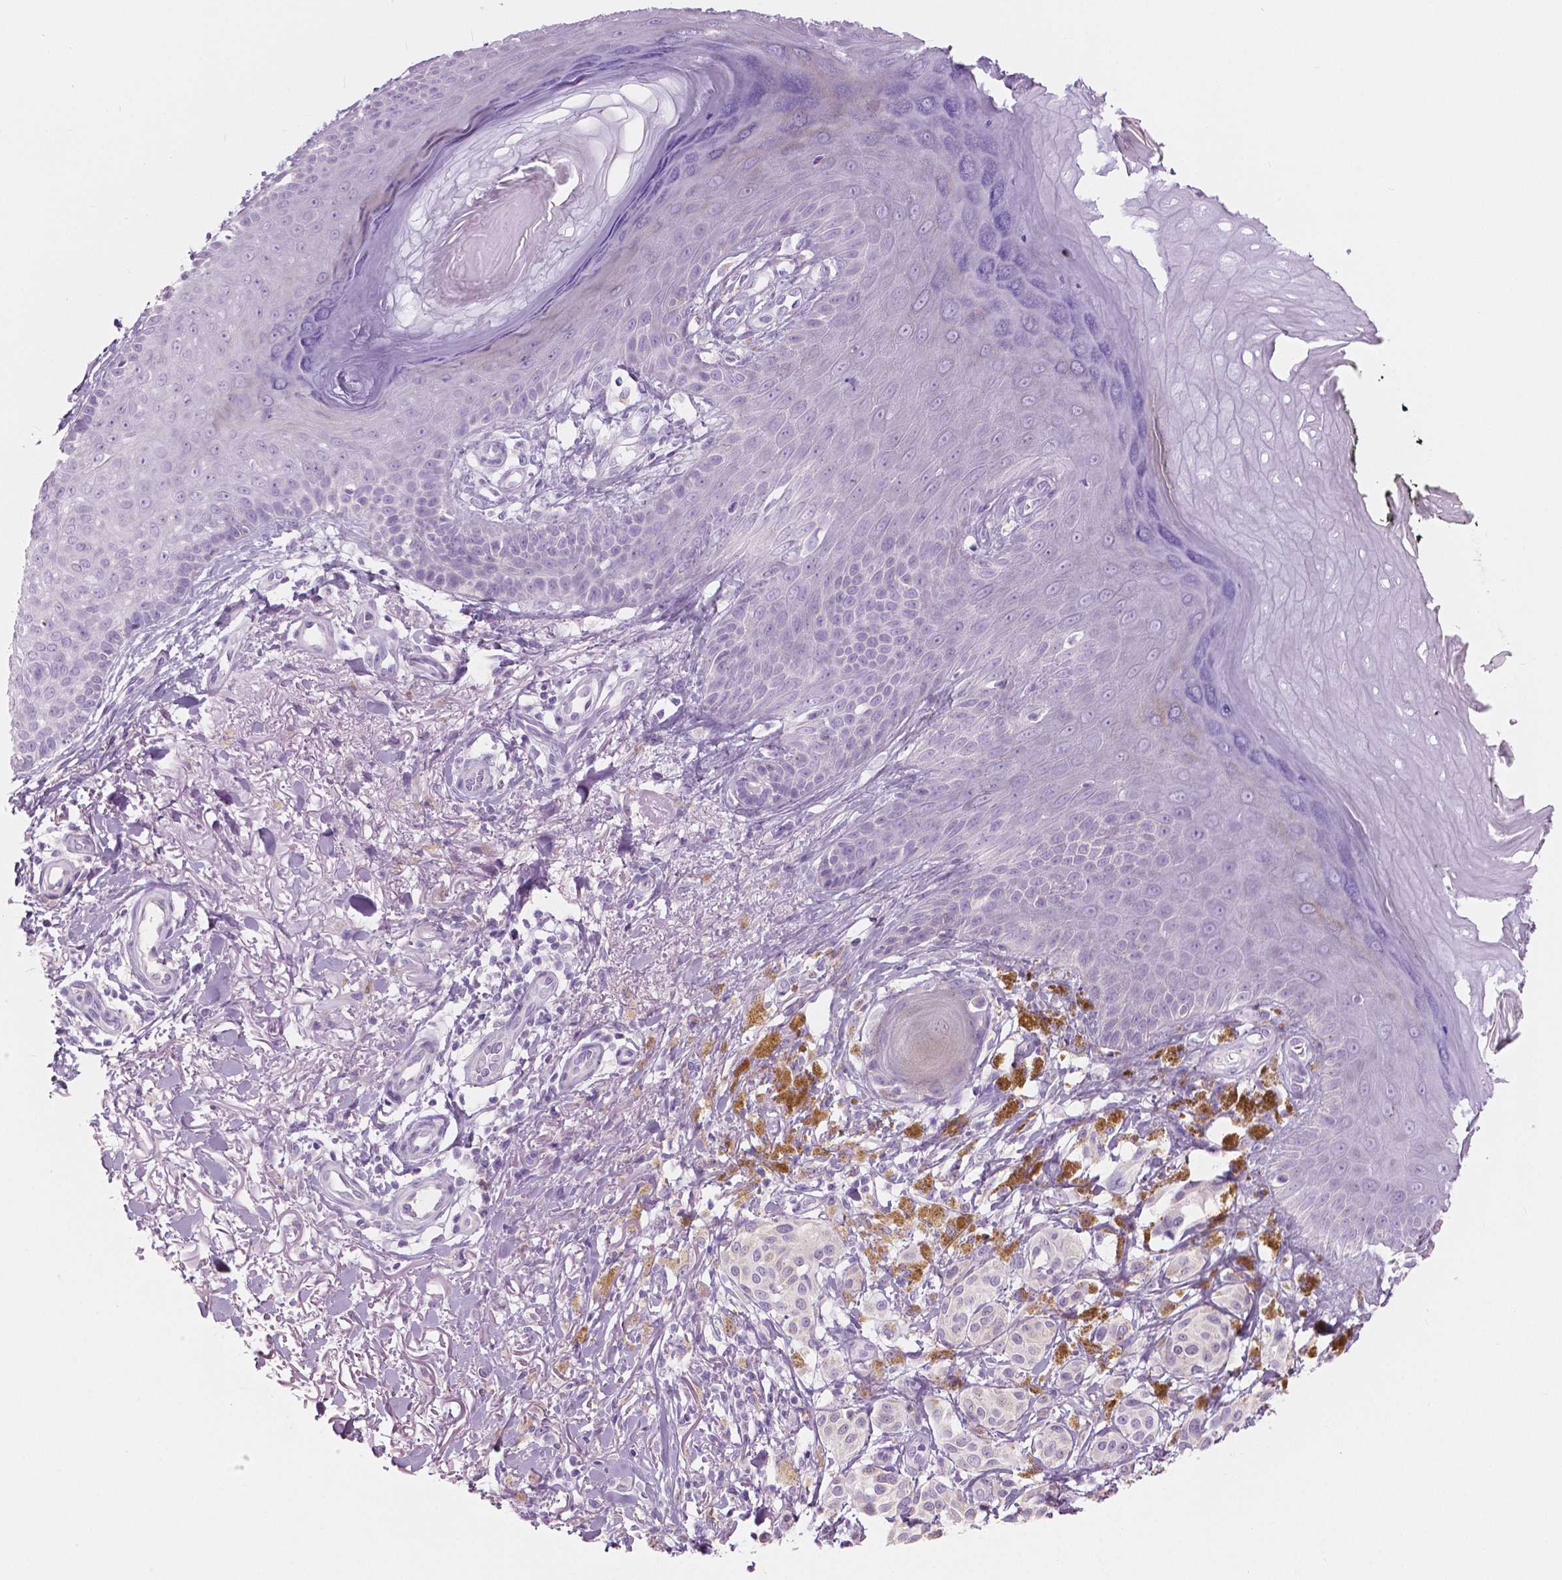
{"staining": {"intensity": "negative", "quantity": "none", "location": "none"}, "tissue": "melanoma", "cell_type": "Tumor cells", "image_type": "cancer", "snomed": [{"axis": "morphology", "description": "Malignant melanoma, NOS"}, {"axis": "topography", "description": "Skin"}], "caption": "Melanoma stained for a protein using IHC demonstrates no positivity tumor cells.", "gene": "CXCR2", "patient": {"sex": "female", "age": 80}}